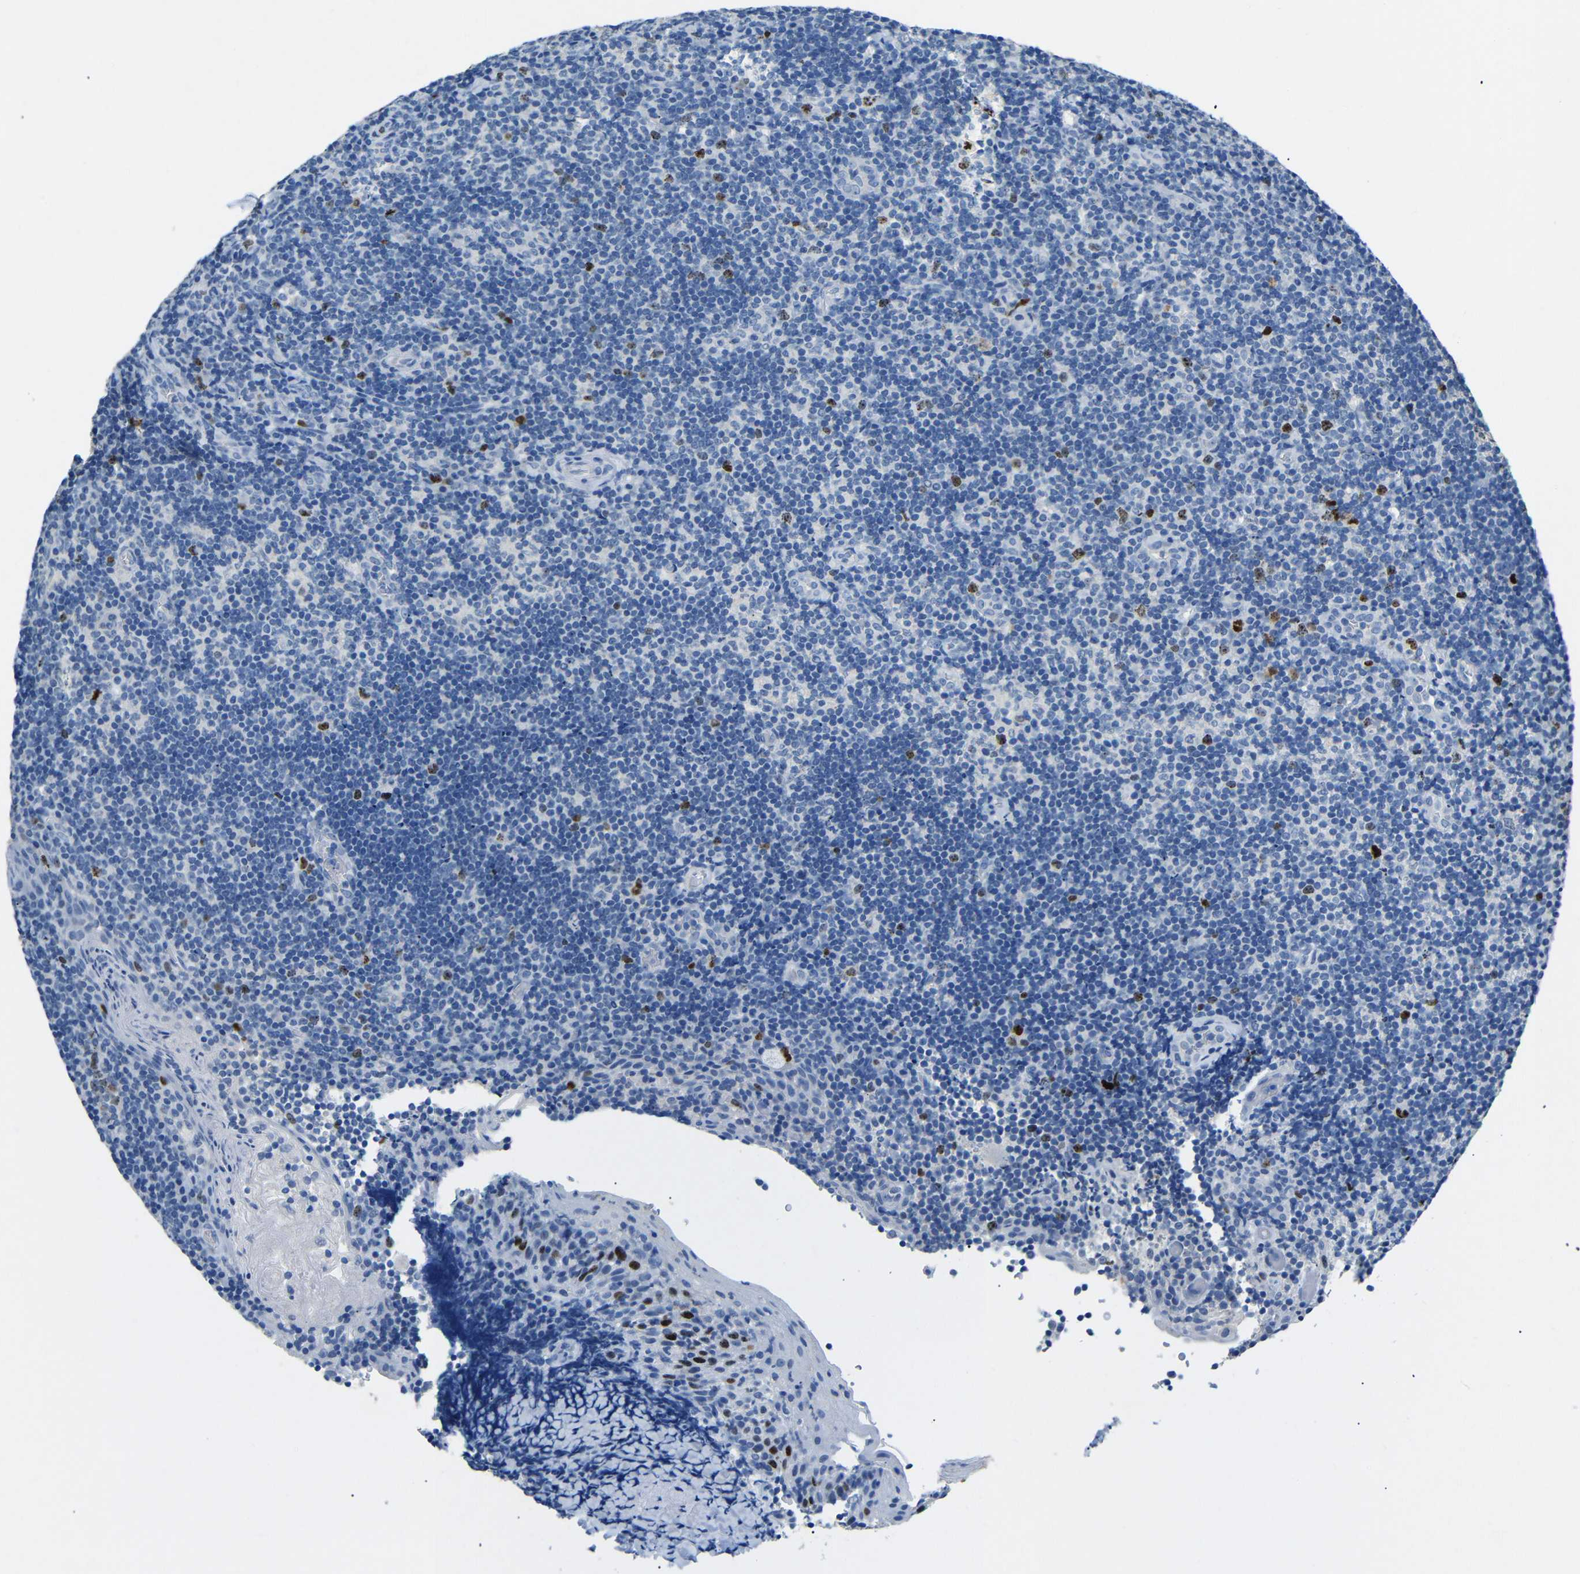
{"staining": {"intensity": "strong", "quantity": "25%-75%", "location": "nuclear"}, "tissue": "tonsil", "cell_type": "Germinal center cells", "image_type": "normal", "snomed": [{"axis": "morphology", "description": "Normal tissue, NOS"}, {"axis": "topography", "description": "Tonsil"}], "caption": "This histopathology image shows immunohistochemistry (IHC) staining of normal tonsil, with high strong nuclear positivity in approximately 25%-75% of germinal center cells.", "gene": "INCENP", "patient": {"sex": "male", "age": 37}}